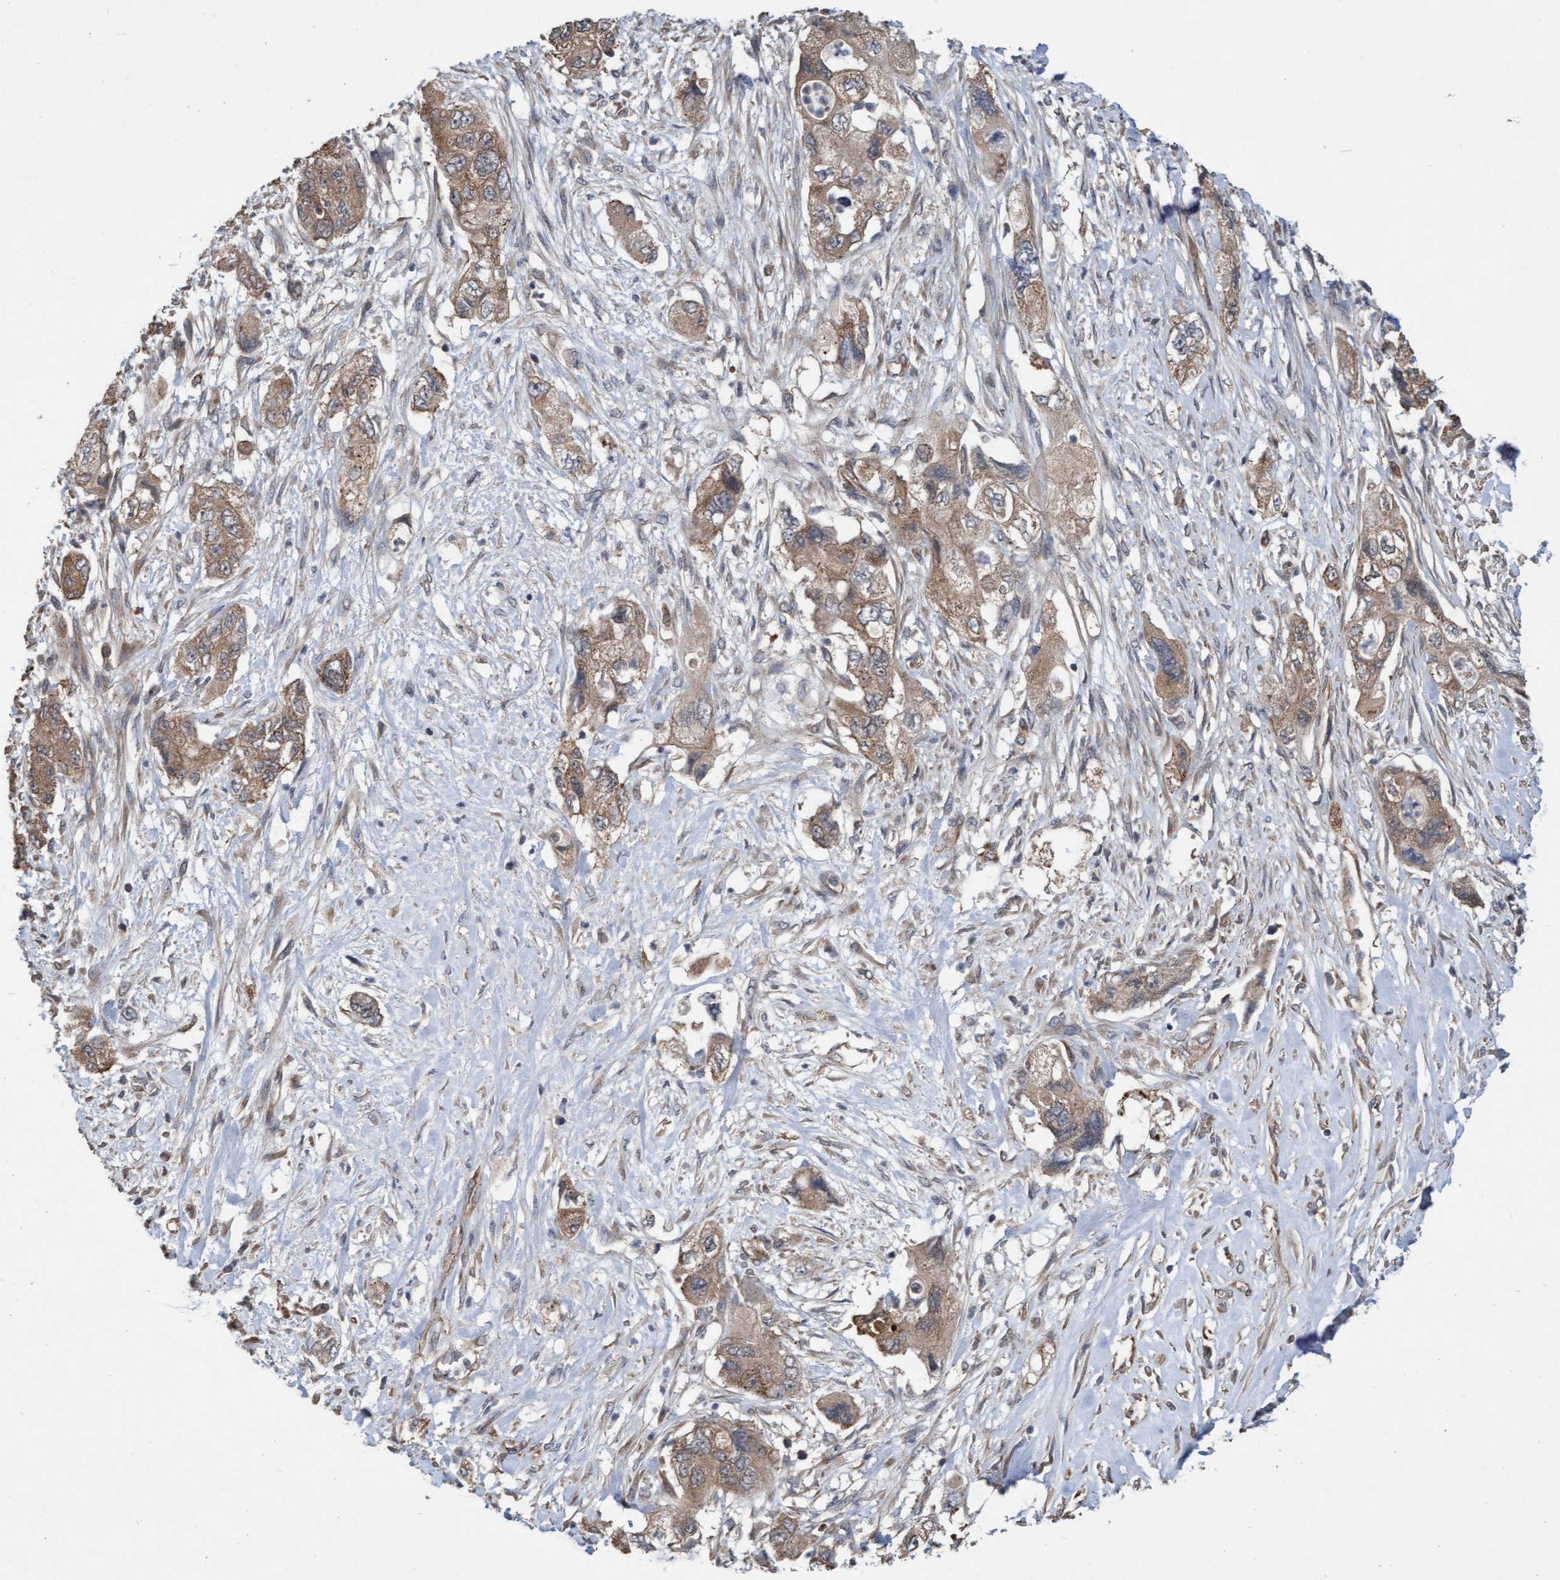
{"staining": {"intensity": "moderate", "quantity": ">75%", "location": "cytoplasmic/membranous"}, "tissue": "pancreatic cancer", "cell_type": "Tumor cells", "image_type": "cancer", "snomed": [{"axis": "morphology", "description": "Adenocarcinoma, NOS"}, {"axis": "topography", "description": "Pancreas"}], "caption": "A high-resolution image shows IHC staining of pancreatic cancer, which exhibits moderate cytoplasmic/membranous expression in about >75% of tumor cells. (DAB (3,3'-diaminobenzidine) = brown stain, brightfield microscopy at high magnification).", "gene": "CDC42EP4", "patient": {"sex": "female", "age": 73}}